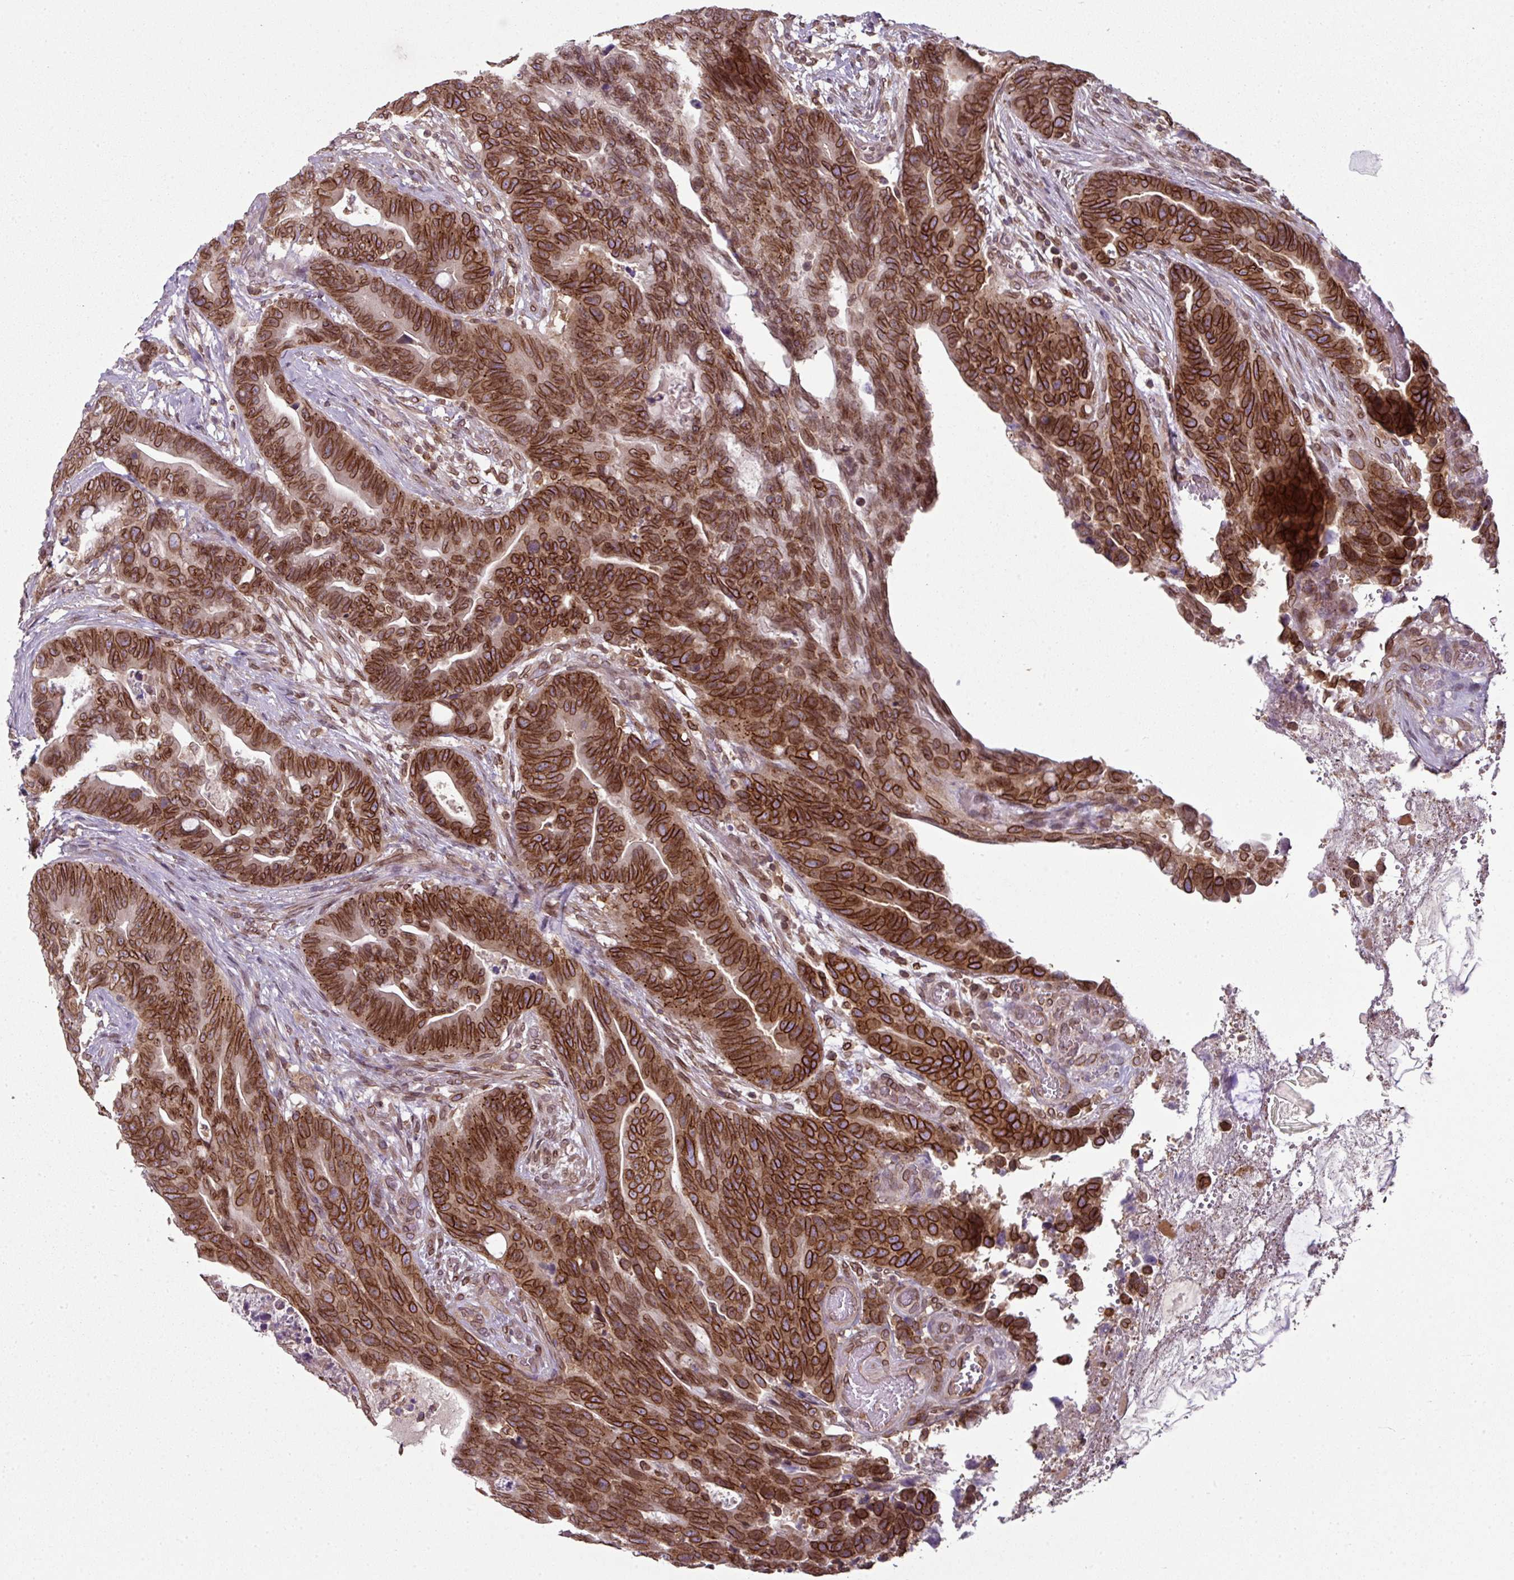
{"staining": {"intensity": "strong", "quantity": ">75%", "location": "cytoplasmic/membranous,nuclear"}, "tissue": "colorectal cancer", "cell_type": "Tumor cells", "image_type": "cancer", "snomed": [{"axis": "morphology", "description": "Adenocarcinoma, NOS"}, {"axis": "topography", "description": "Colon"}], "caption": "Human adenocarcinoma (colorectal) stained with a brown dye shows strong cytoplasmic/membranous and nuclear positive staining in approximately >75% of tumor cells.", "gene": "RANGAP1", "patient": {"sex": "female", "age": 82}}